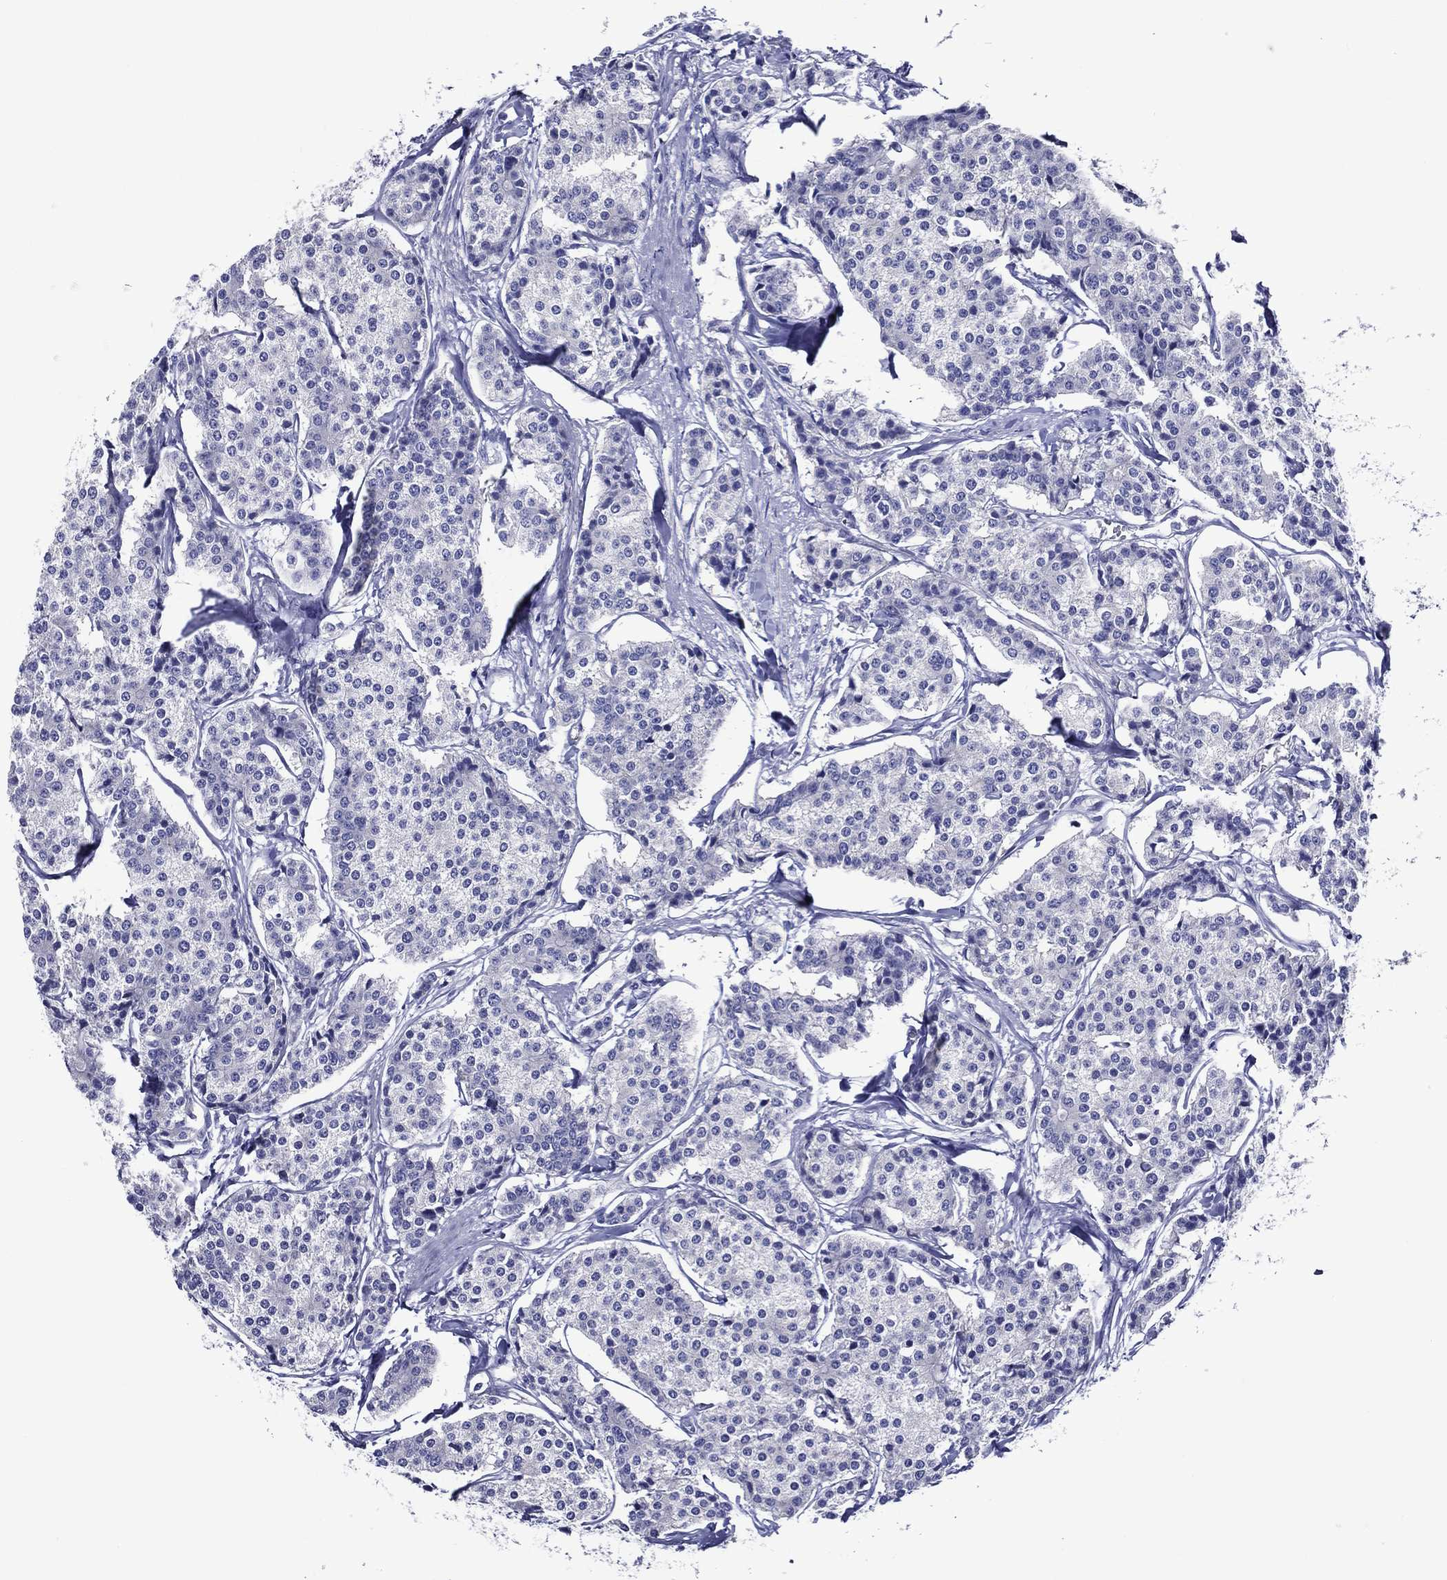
{"staining": {"intensity": "negative", "quantity": "none", "location": "none"}, "tissue": "carcinoid", "cell_type": "Tumor cells", "image_type": "cancer", "snomed": [{"axis": "morphology", "description": "Carcinoid, malignant, NOS"}, {"axis": "topography", "description": "Small intestine"}], "caption": "IHC photomicrograph of carcinoid stained for a protein (brown), which shows no expression in tumor cells.", "gene": "ACE2", "patient": {"sex": "female", "age": 65}}